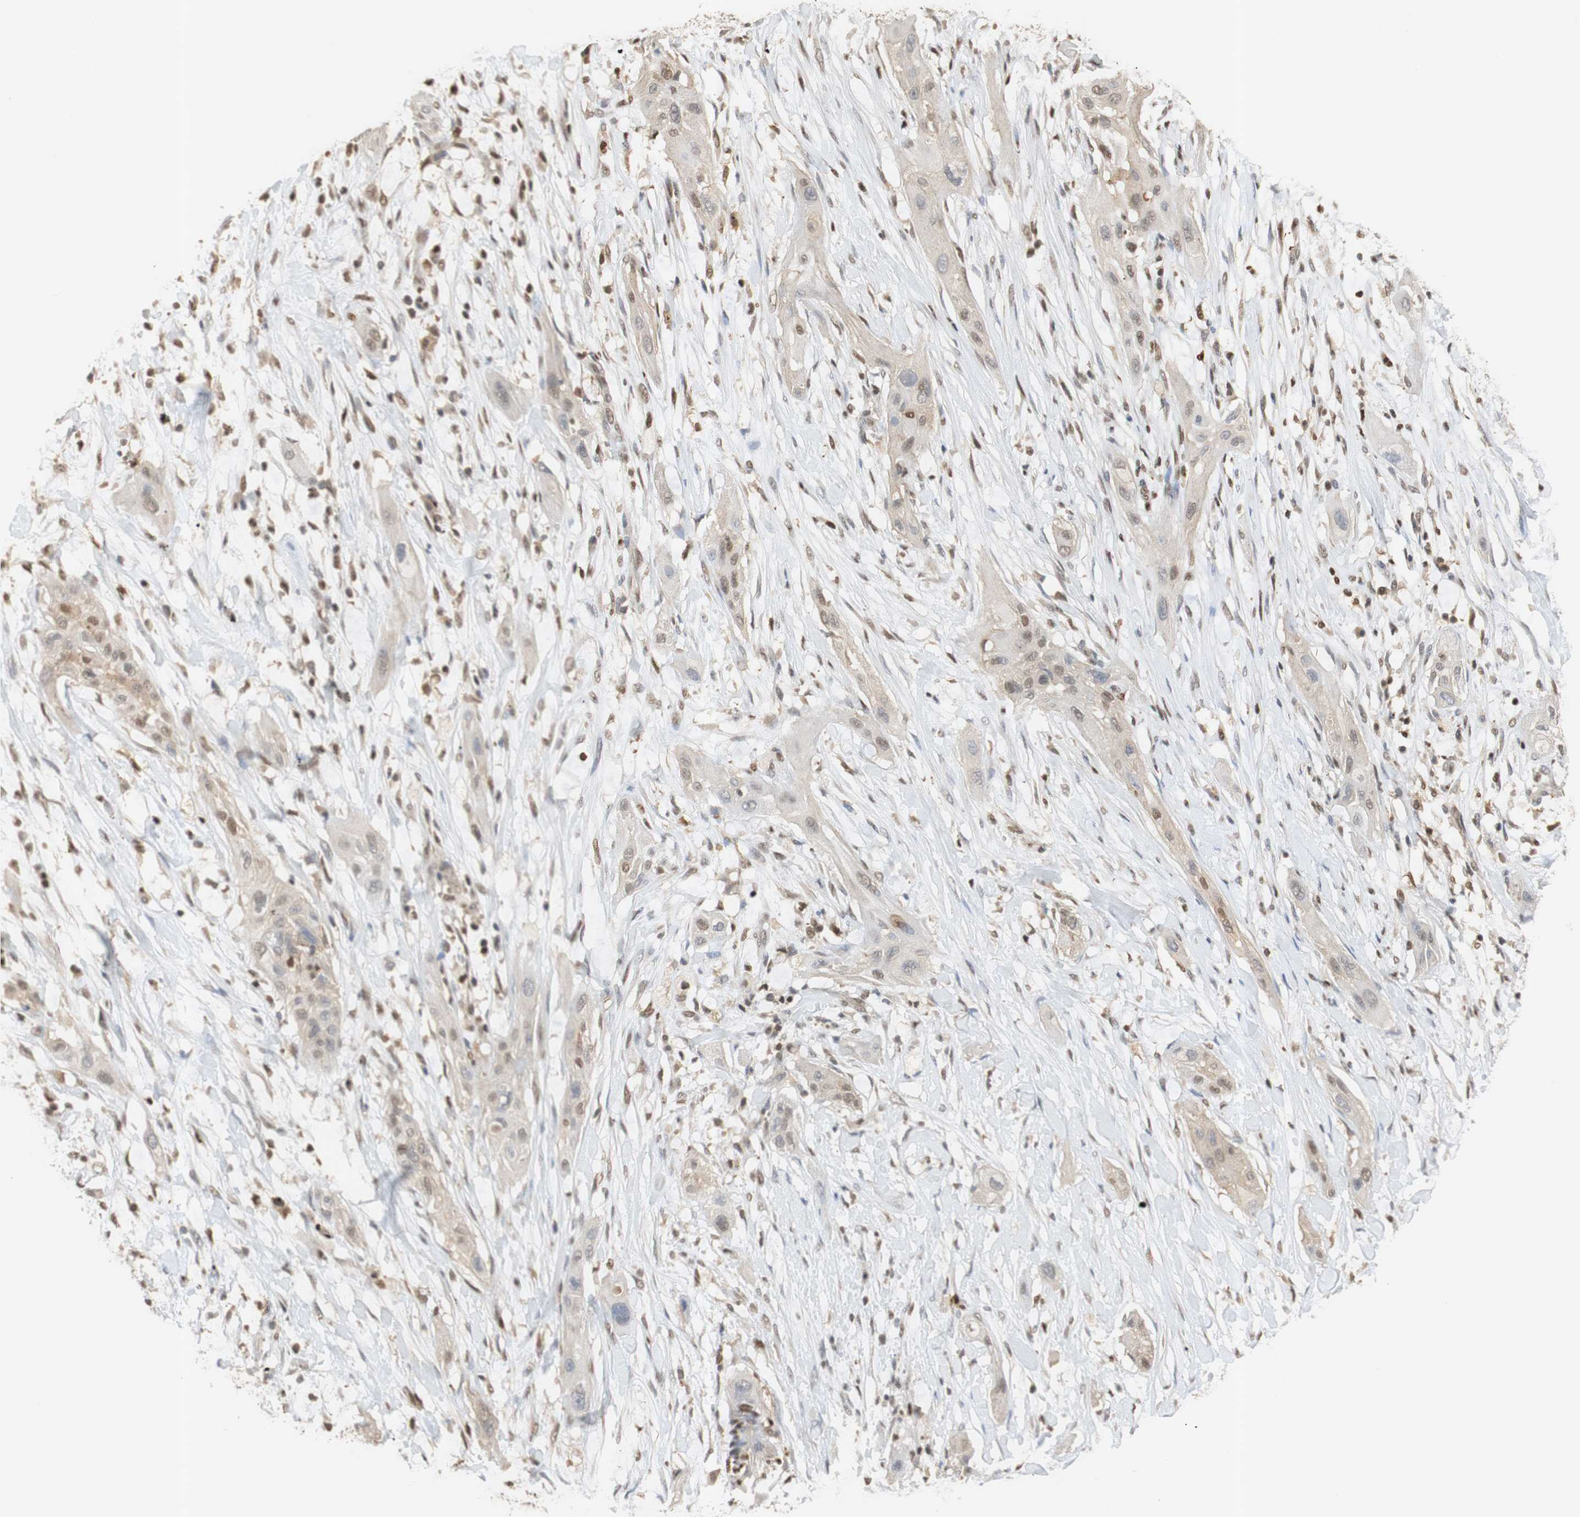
{"staining": {"intensity": "weak", "quantity": ">75%", "location": "cytoplasmic/membranous,nuclear"}, "tissue": "lung cancer", "cell_type": "Tumor cells", "image_type": "cancer", "snomed": [{"axis": "morphology", "description": "Squamous cell carcinoma, NOS"}, {"axis": "topography", "description": "Lung"}], "caption": "Squamous cell carcinoma (lung) tissue demonstrates weak cytoplasmic/membranous and nuclear staining in approximately >75% of tumor cells", "gene": "NAP1L4", "patient": {"sex": "female", "age": 47}}